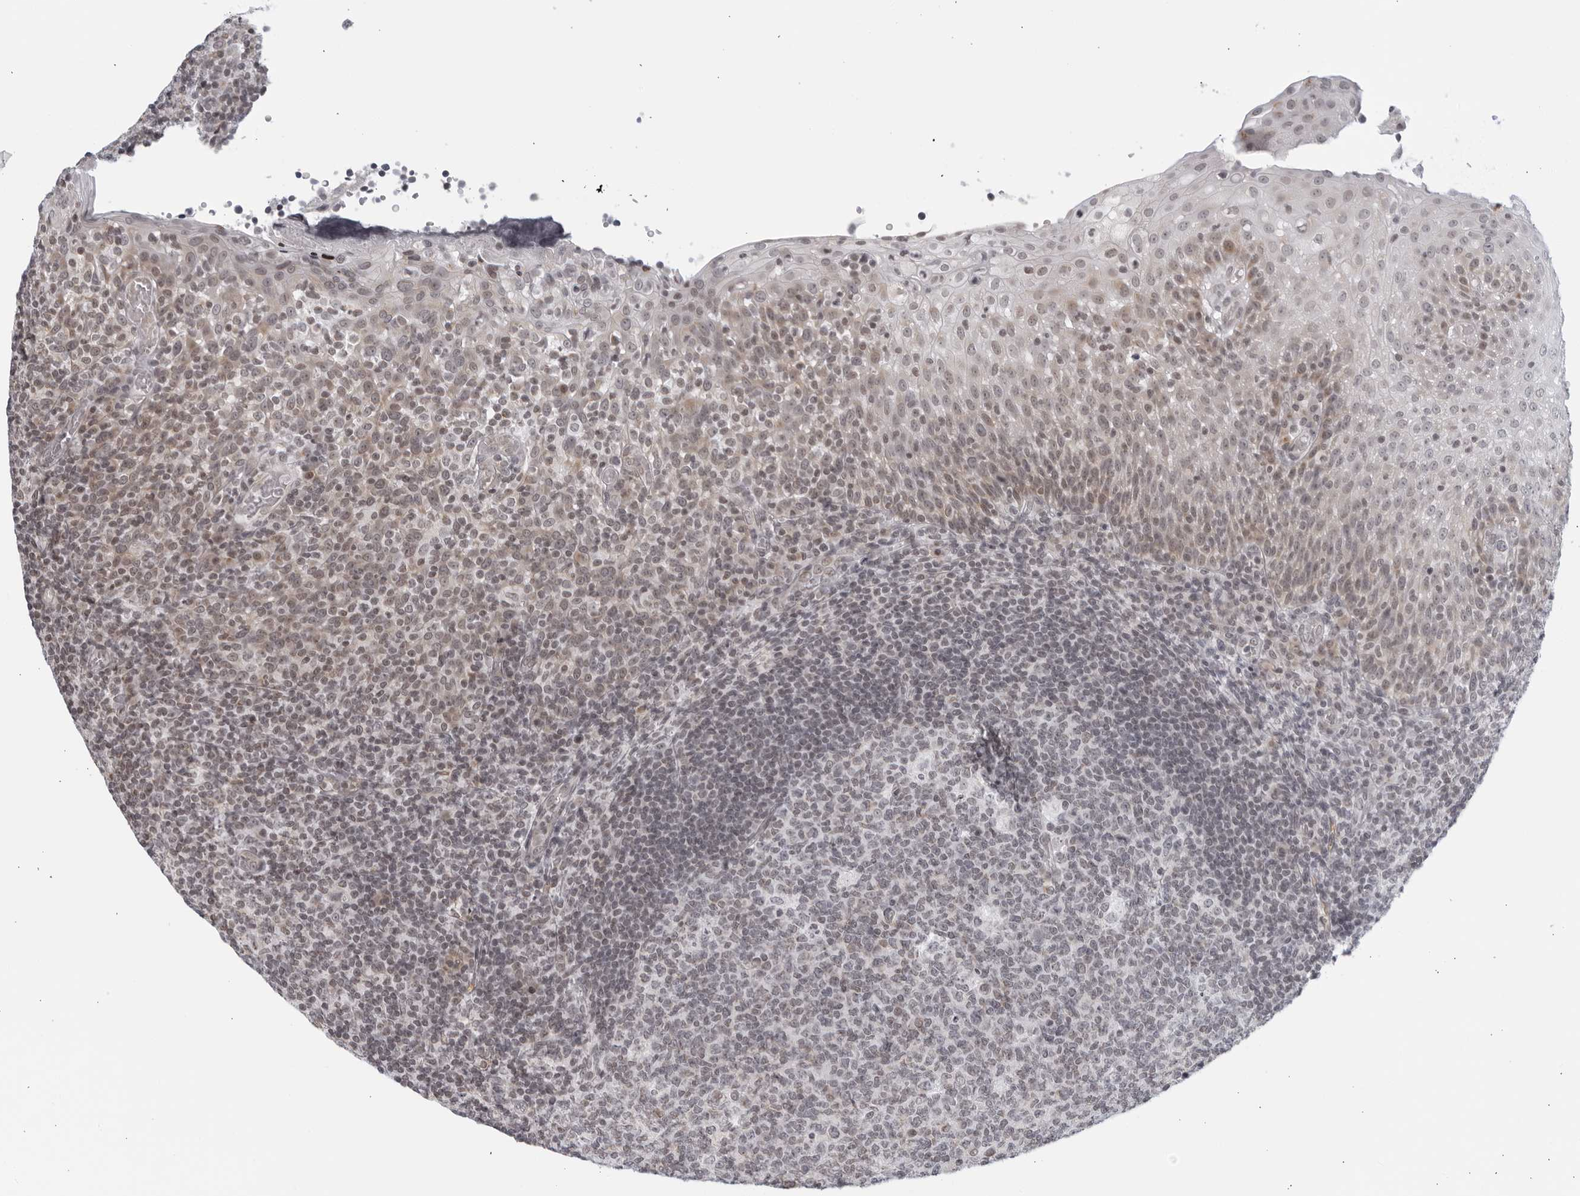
{"staining": {"intensity": "negative", "quantity": "none", "location": "none"}, "tissue": "tonsil", "cell_type": "Germinal center cells", "image_type": "normal", "snomed": [{"axis": "morphology", "description": "Normal tissue, NOS"}, {"axis": "topography", "description": "Tonsil"}], "caption": "Protein analysis of benign tonsil demonstrates no significant expression in germinal center cells. The staining was performed using DAB (3,3'-diaminobenzidine) to visualize the protein expression in brown, while the nuclei were stained in blue with hematoxylin (Magnification: 20x).", "gene": "RAB11FIP3", "patient": {"sex": "female", "age": 19}}